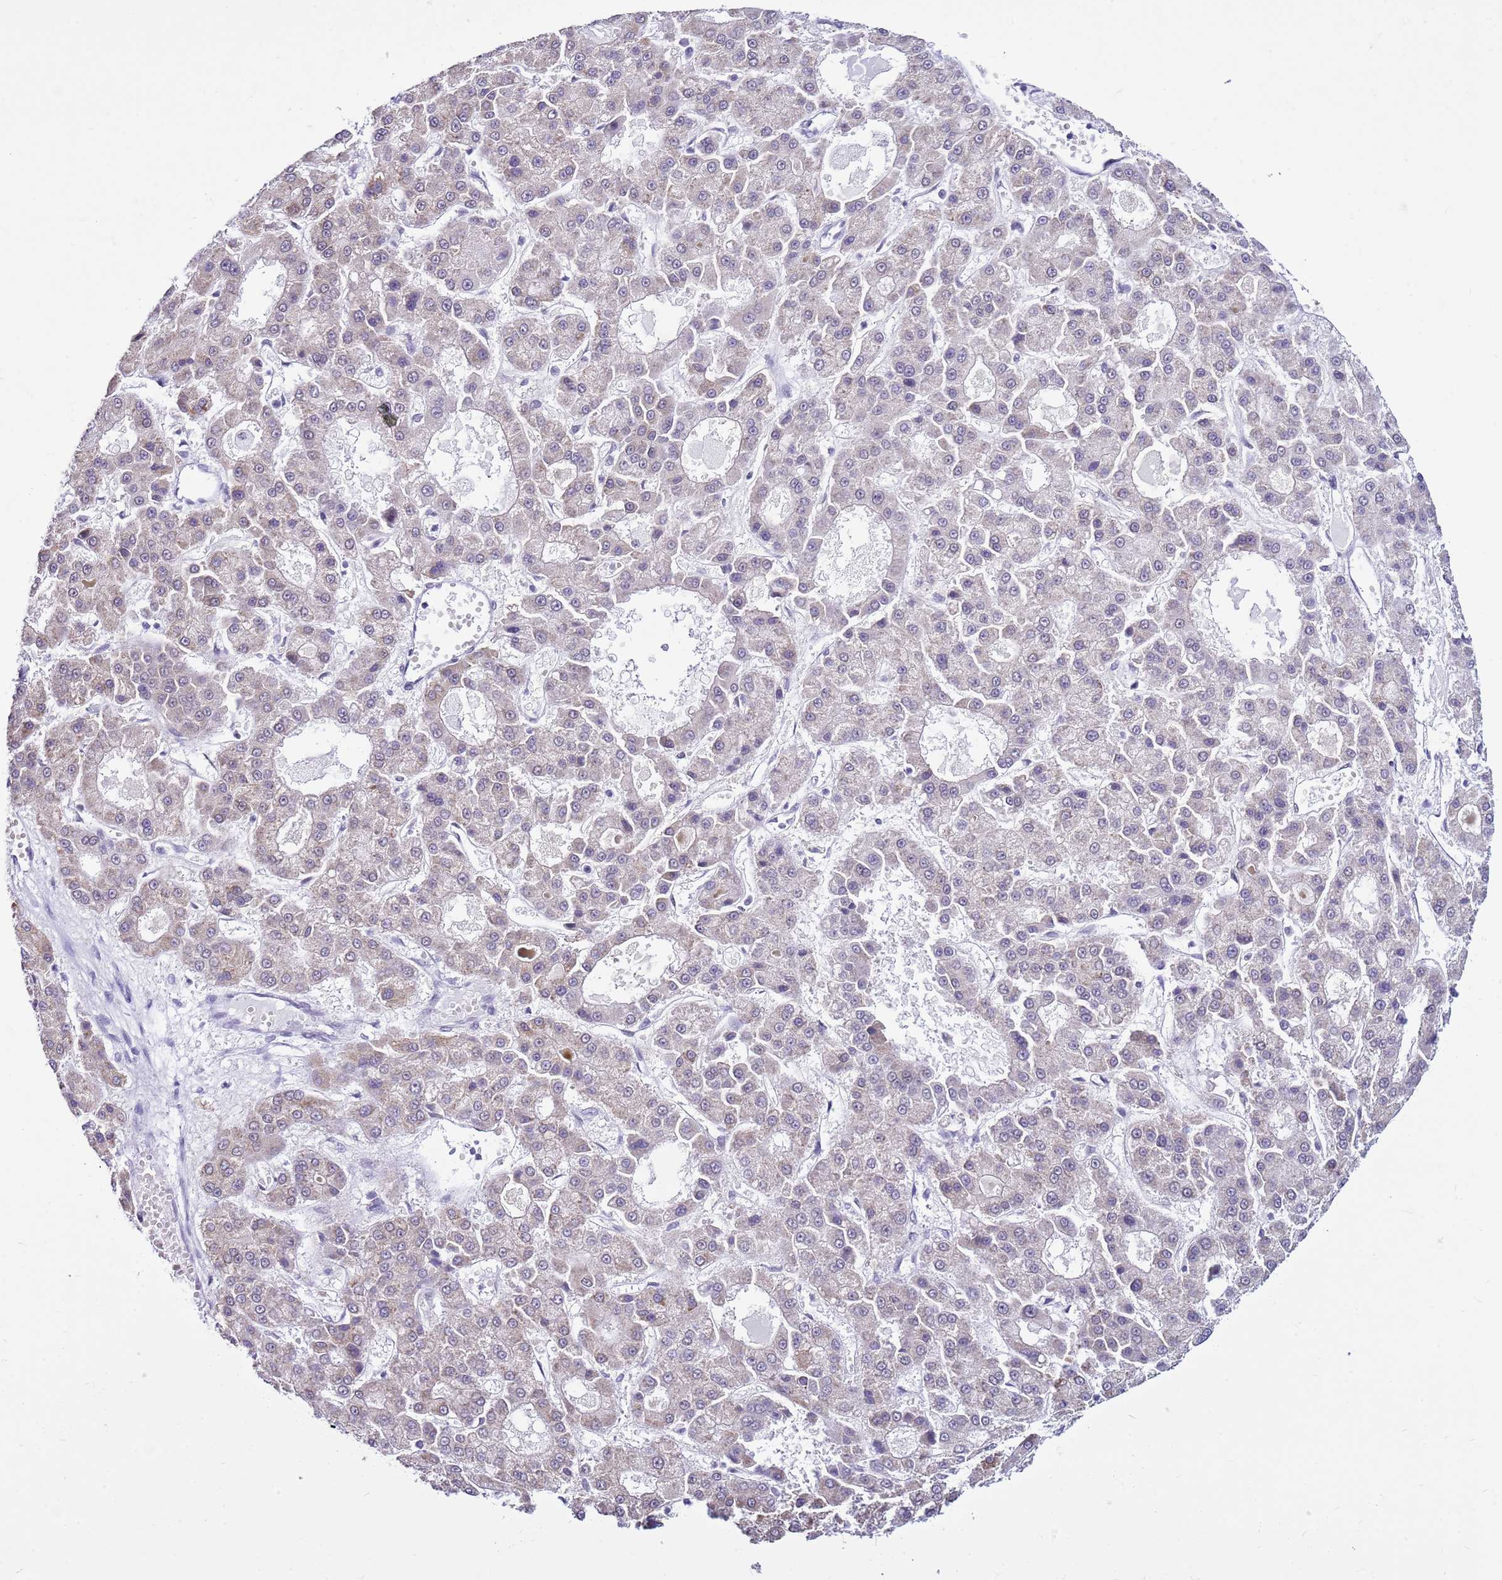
{"staining": {"intensity": "negative", "quantity": "none", "location": "none"}, "tissue": "liver cancer", "cell_type": "Tumor cells", "image_type": "cancer", "snomed": [{"axis": "morphology", "description": "Carcinoma, Hepatocellular, NOS"}, {"axis": "topography", "description": "Liver"}], "caption": "IHC of liver cancer (hepatocellular carcinoma) reveals no staining in tumor cells.", "gene": "DHX15", "patient": {"sex": "male", "age": 70}}